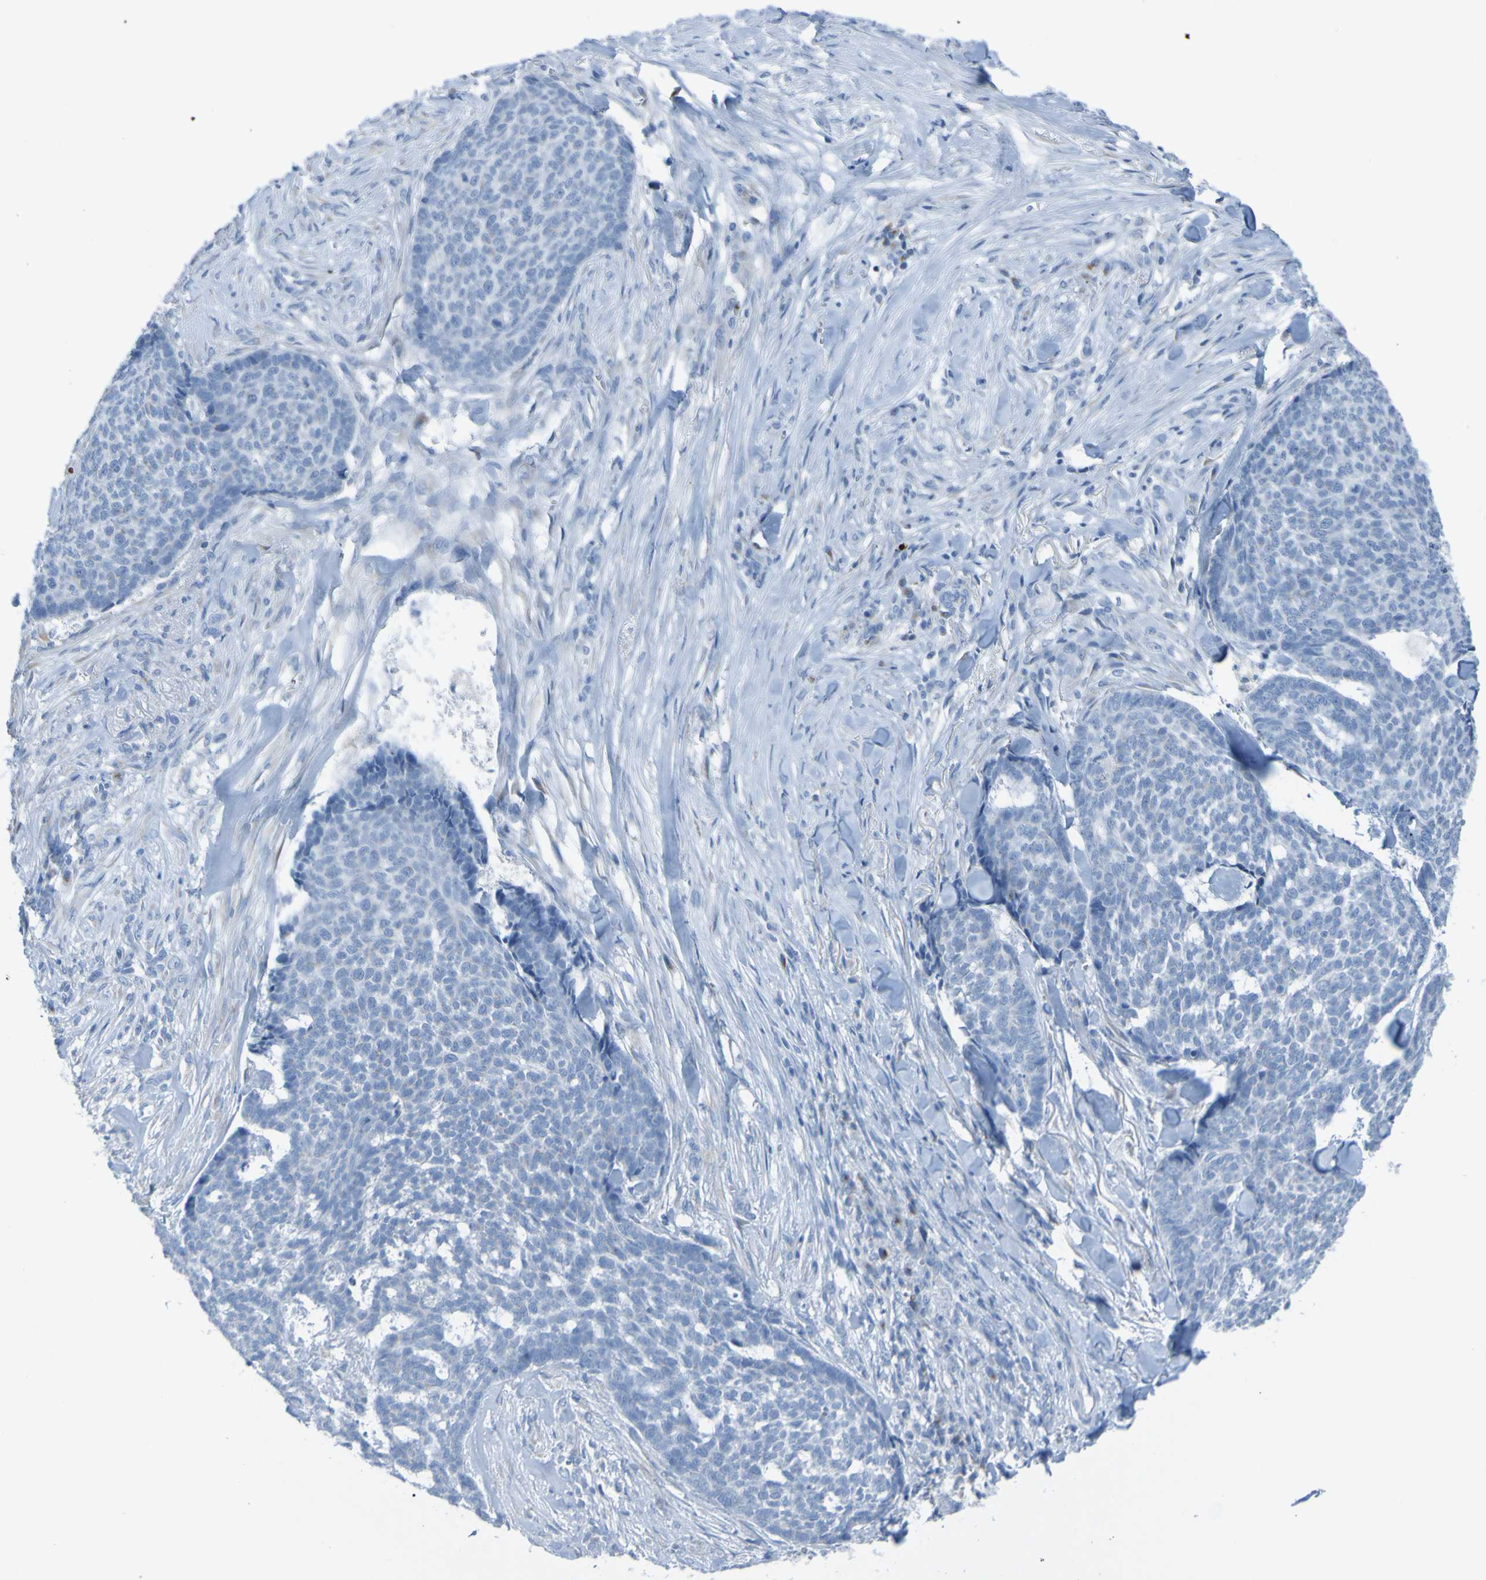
{"staining": {"intensity": "negative", "quantity": "none", "location": "none"}, "tissue": "skin cancer", "cell_type": "Tumor cells", "image_type": "cancer", "snomed": [{"axis": "morphology", "description": "Basal cell carcinoma"}, {"axis": "topography", "description": "Skin"}], "caption": "IHC micrograph of neoplastic tissue: skin cancer stained with DAB demonstrates no significant protein positivity in tumor cells.", "gene": "ACMSD", "patient": {"sex": "male", "age": 84}}